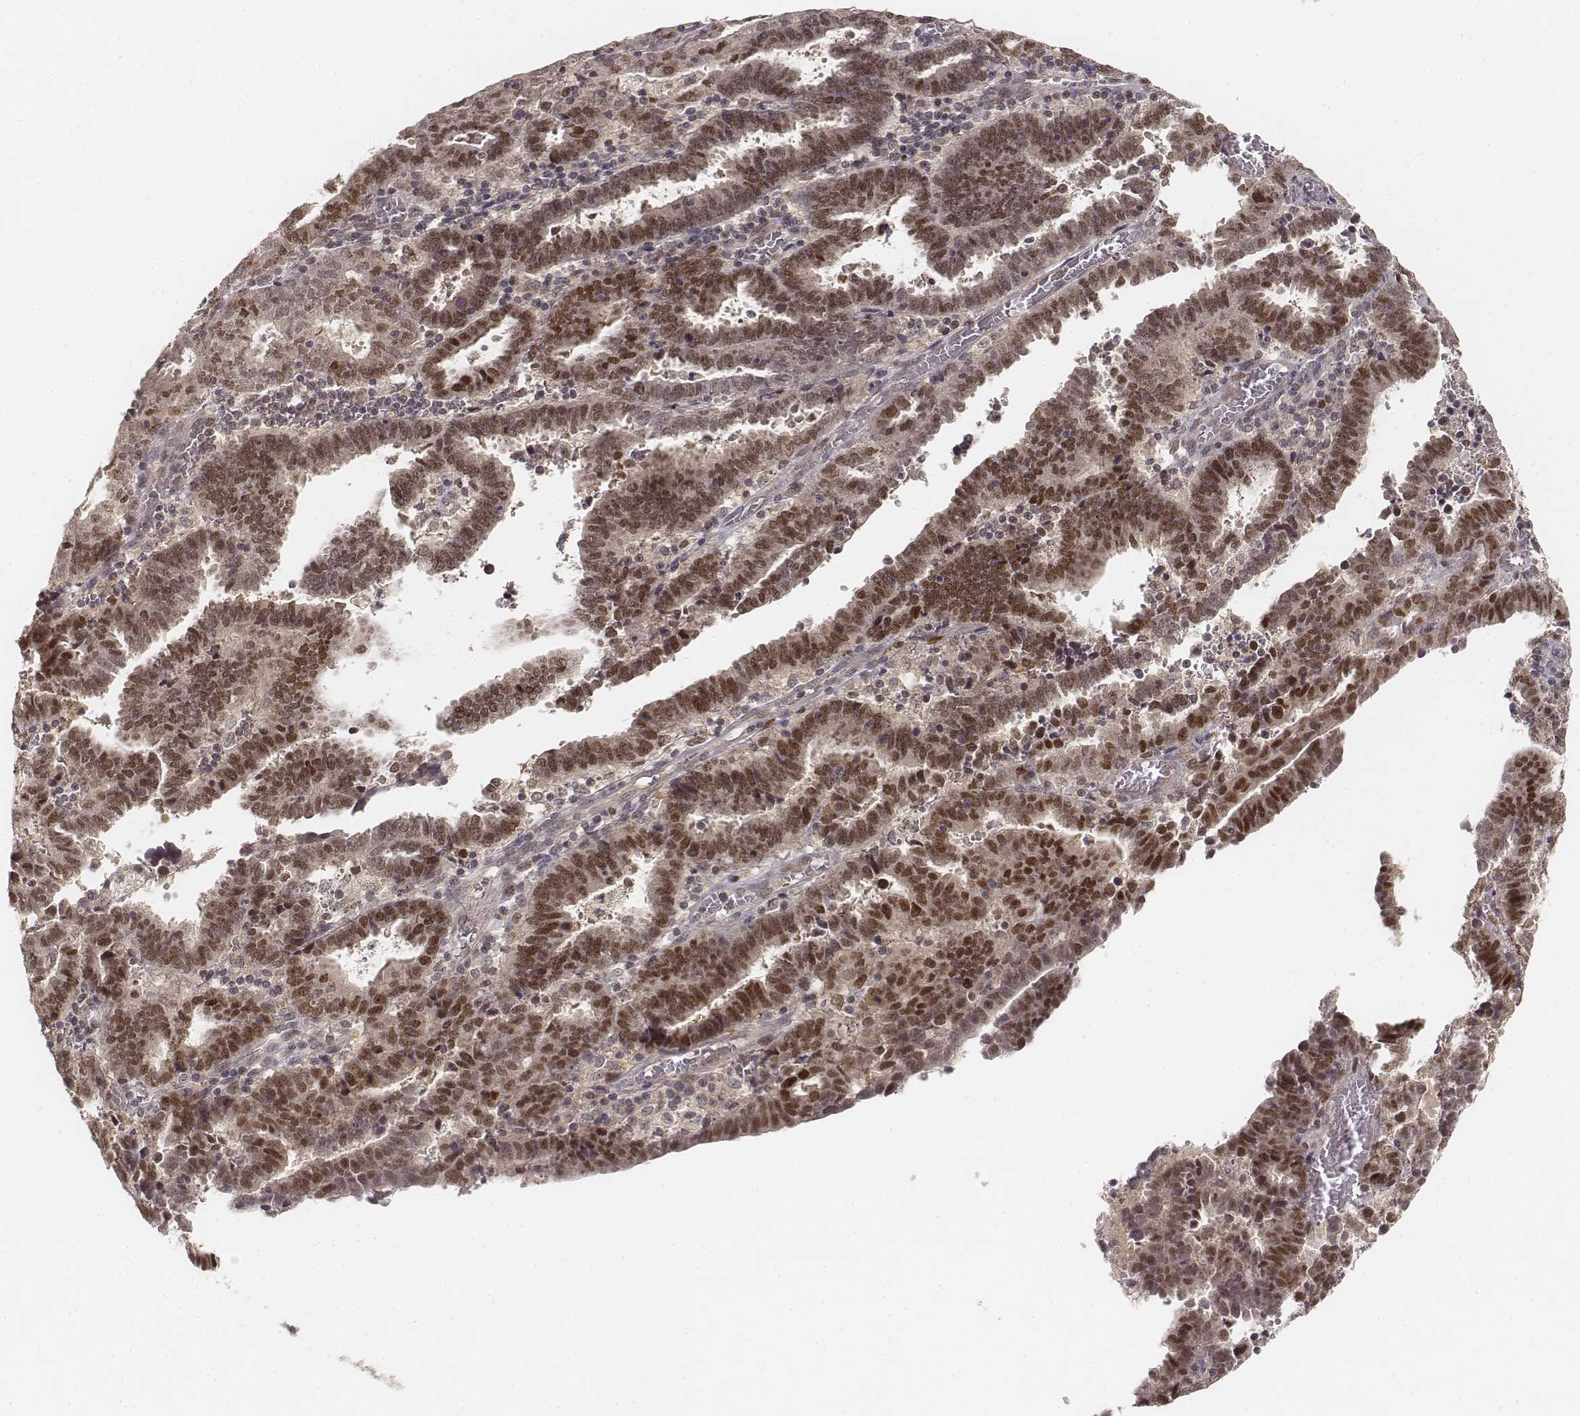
{"staining": {"intensity": "moderate", "quantity": ">75%", "location": "nuclear"}, "tissue": "endometrial cancer", "cell_type": "Tumor cells", "image_type": "cancer", "snomed": [{"axis": "morphology", "description": "Adenocarcinoma, NOS"}, {"axis": "topography", "description": "Uterus"}], "caption": "Tumor cells demonstrate moderate nuclear expression in about >75% of cells in adenocarcinoma (endometrial).", "gene": "FANCD2", "patient": {"sex": "female", "age": 83}}